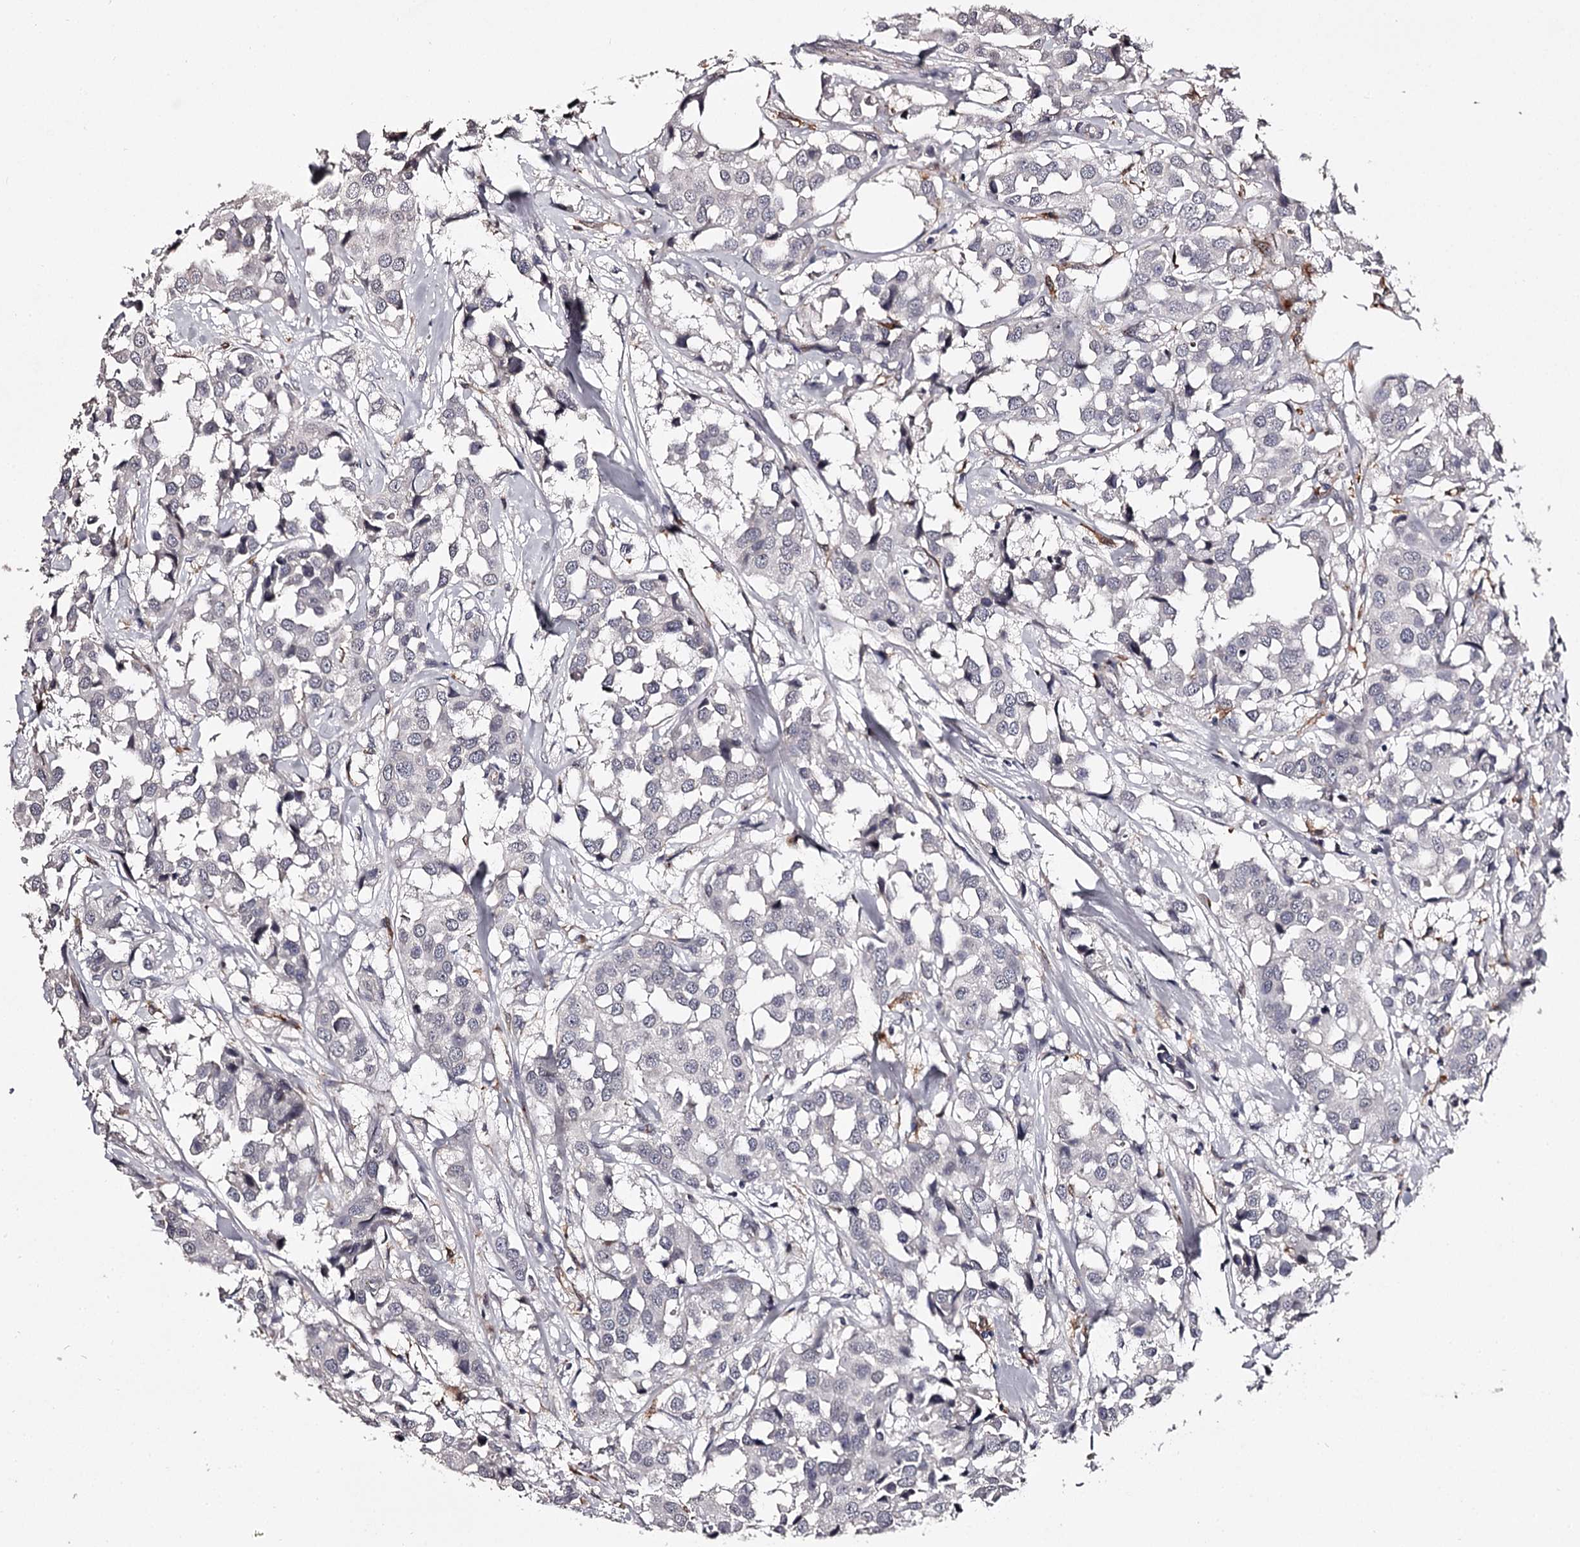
{"staining": {"intensity": "negative", "quantity": "none", "location": "none"}, "tissue": "breast cancer", "cell_type": "Tumor cells", "image_type": "cancer", "snomed": [{"axis": "morphology", "description": "Duct carcinoma"}, {"axis": "topography", "description": "Breast"}], "caption": "IHC histopathology image of human breast cancer stained for a protein (brown), which reveals no expression in tumor cells.", "gene": "SLC32A1", "patient": {"sex": "female", "age": 80}}